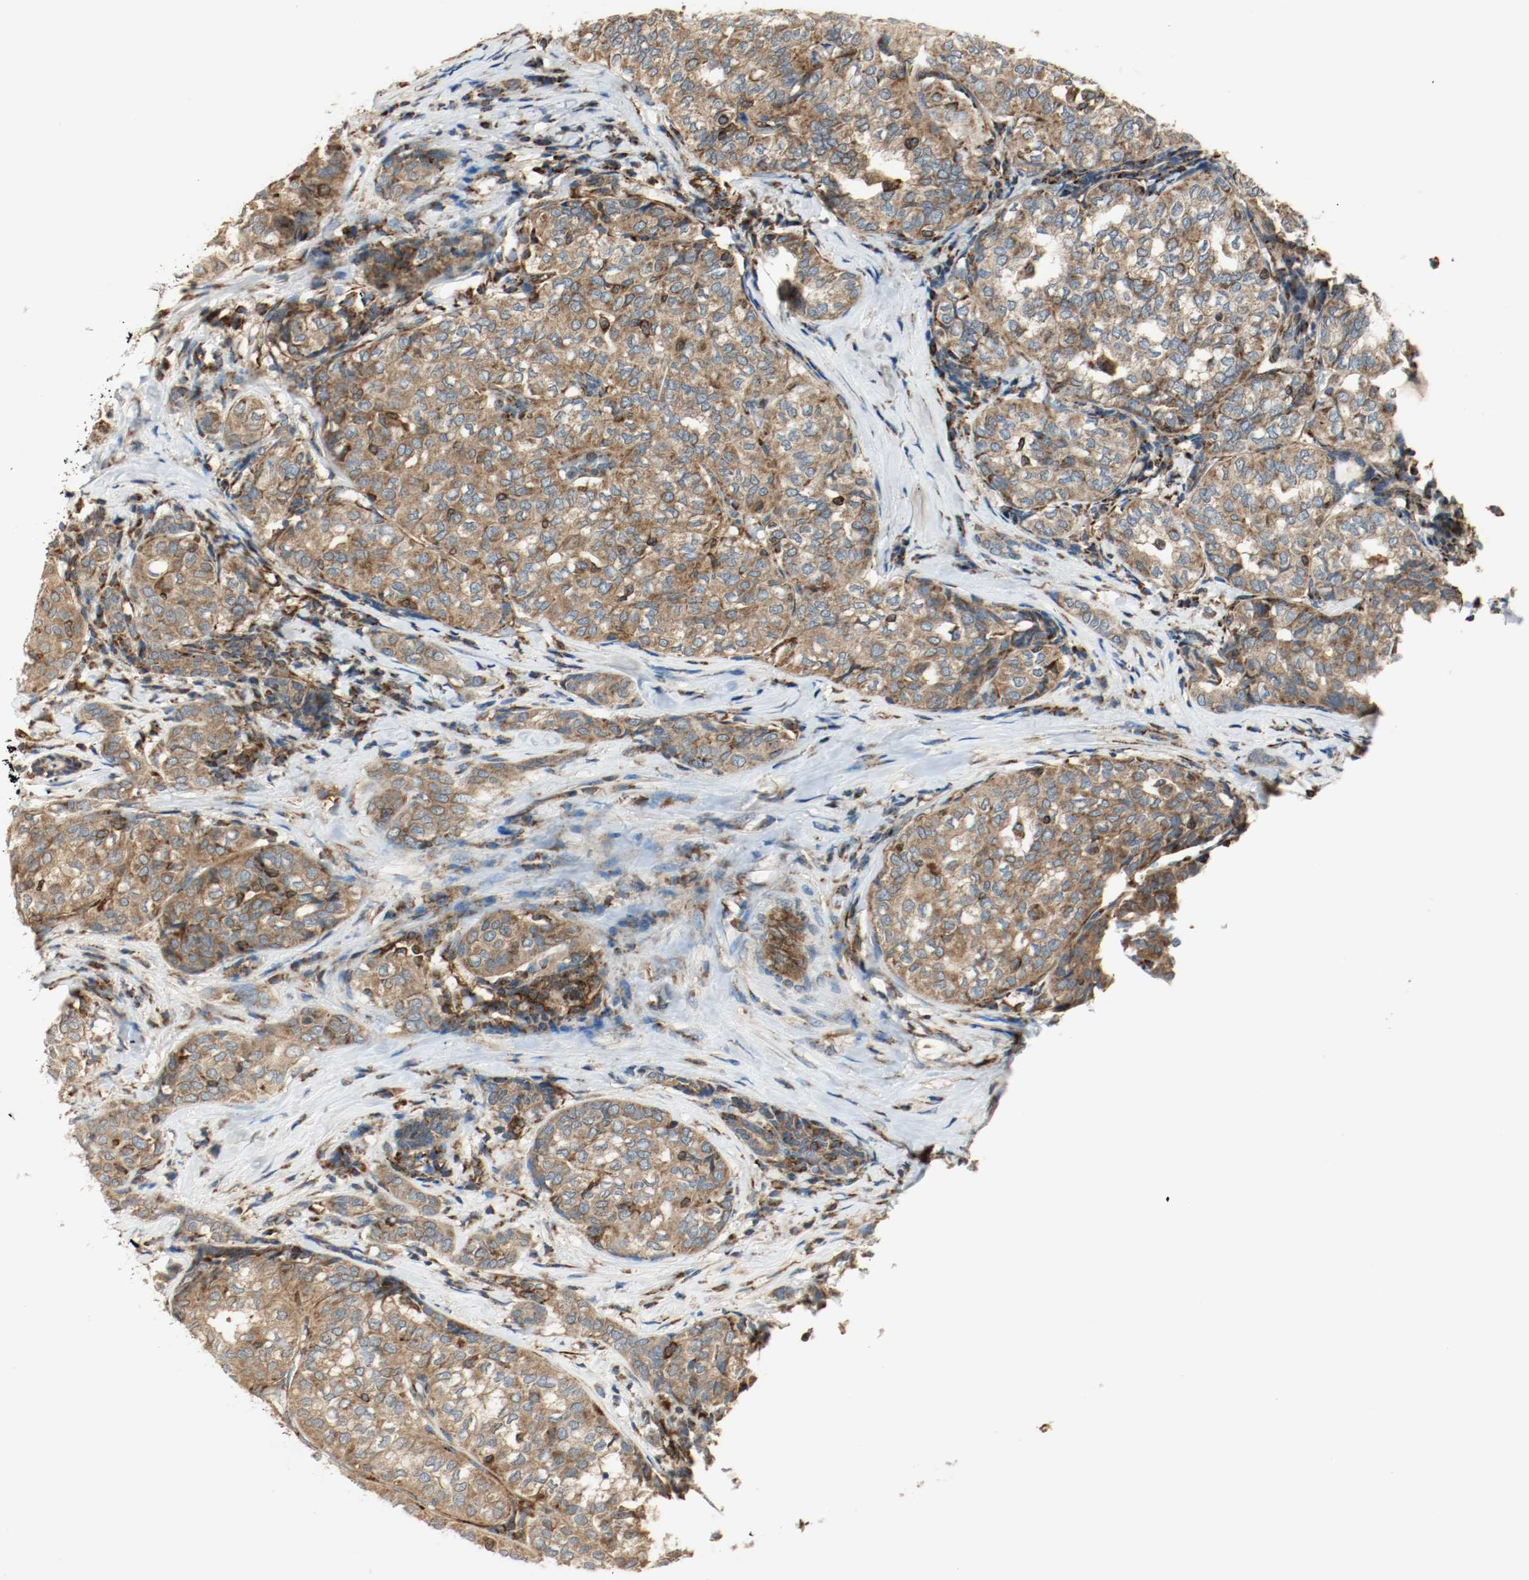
{"staining": {"intensity": "strong", "quantity": ">75%", "location": "cytoplasmic/membranous"}, "tissue": "thyroid cancer", "cell_type": "Tumor cells", "image_type": "cancer", "snomed": [{"axis": "morphology", "description": "Papillary adenocarcinoma, NOS"}, {"axis": "topography", "description": "Thyroid gland"}], "caption": "Immunohistochemistry (IHC) micrograph of human thyroid cancer stained for a protein (brown), which reveals high levels of strong cytoplasmic/membranous positivity in about >75% of tumor cells.", "gene": "PLCG1", "patient": {"sex": "female", "age": 30}}